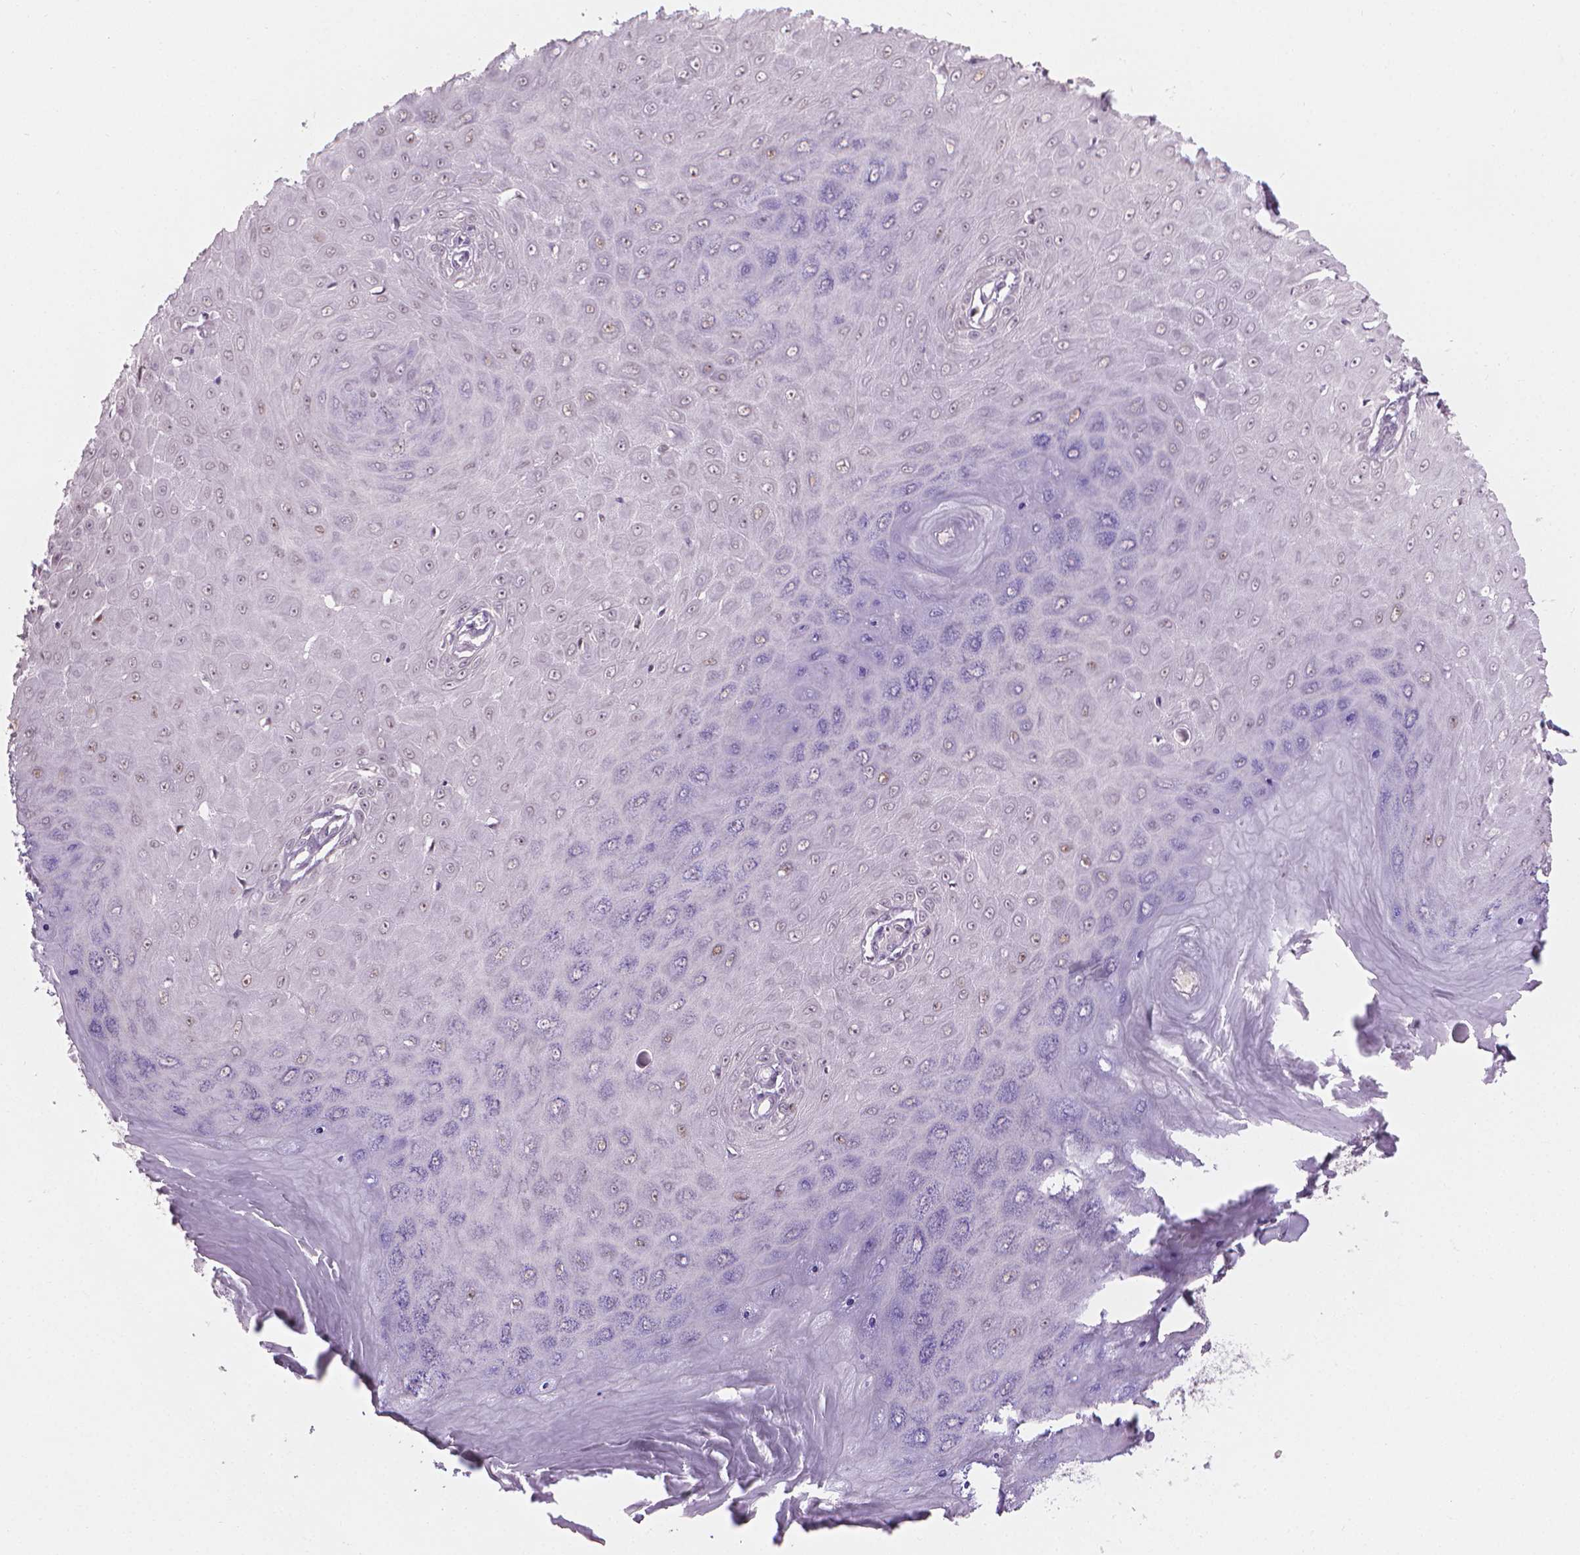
{"staining": {"intensity": "negative", "quantity": "none", "location": "none"}, "tissue": "skin cancer", "cell_type": "Tumor cells", "image_type": "cancer", "snomed": [{"axis": "morphology", "description": "Squamous cell carcinoma, NOS"}, {"axis": "topography", "description": "Skin"}], "caption": "This is a histopathology image of immunohistochemistry staining of squamous cell carcinoma (skin), which shows no staining in tumor cells.", "gene": "CDKN1C", "patient": {"sex": "male", "age": 70}}